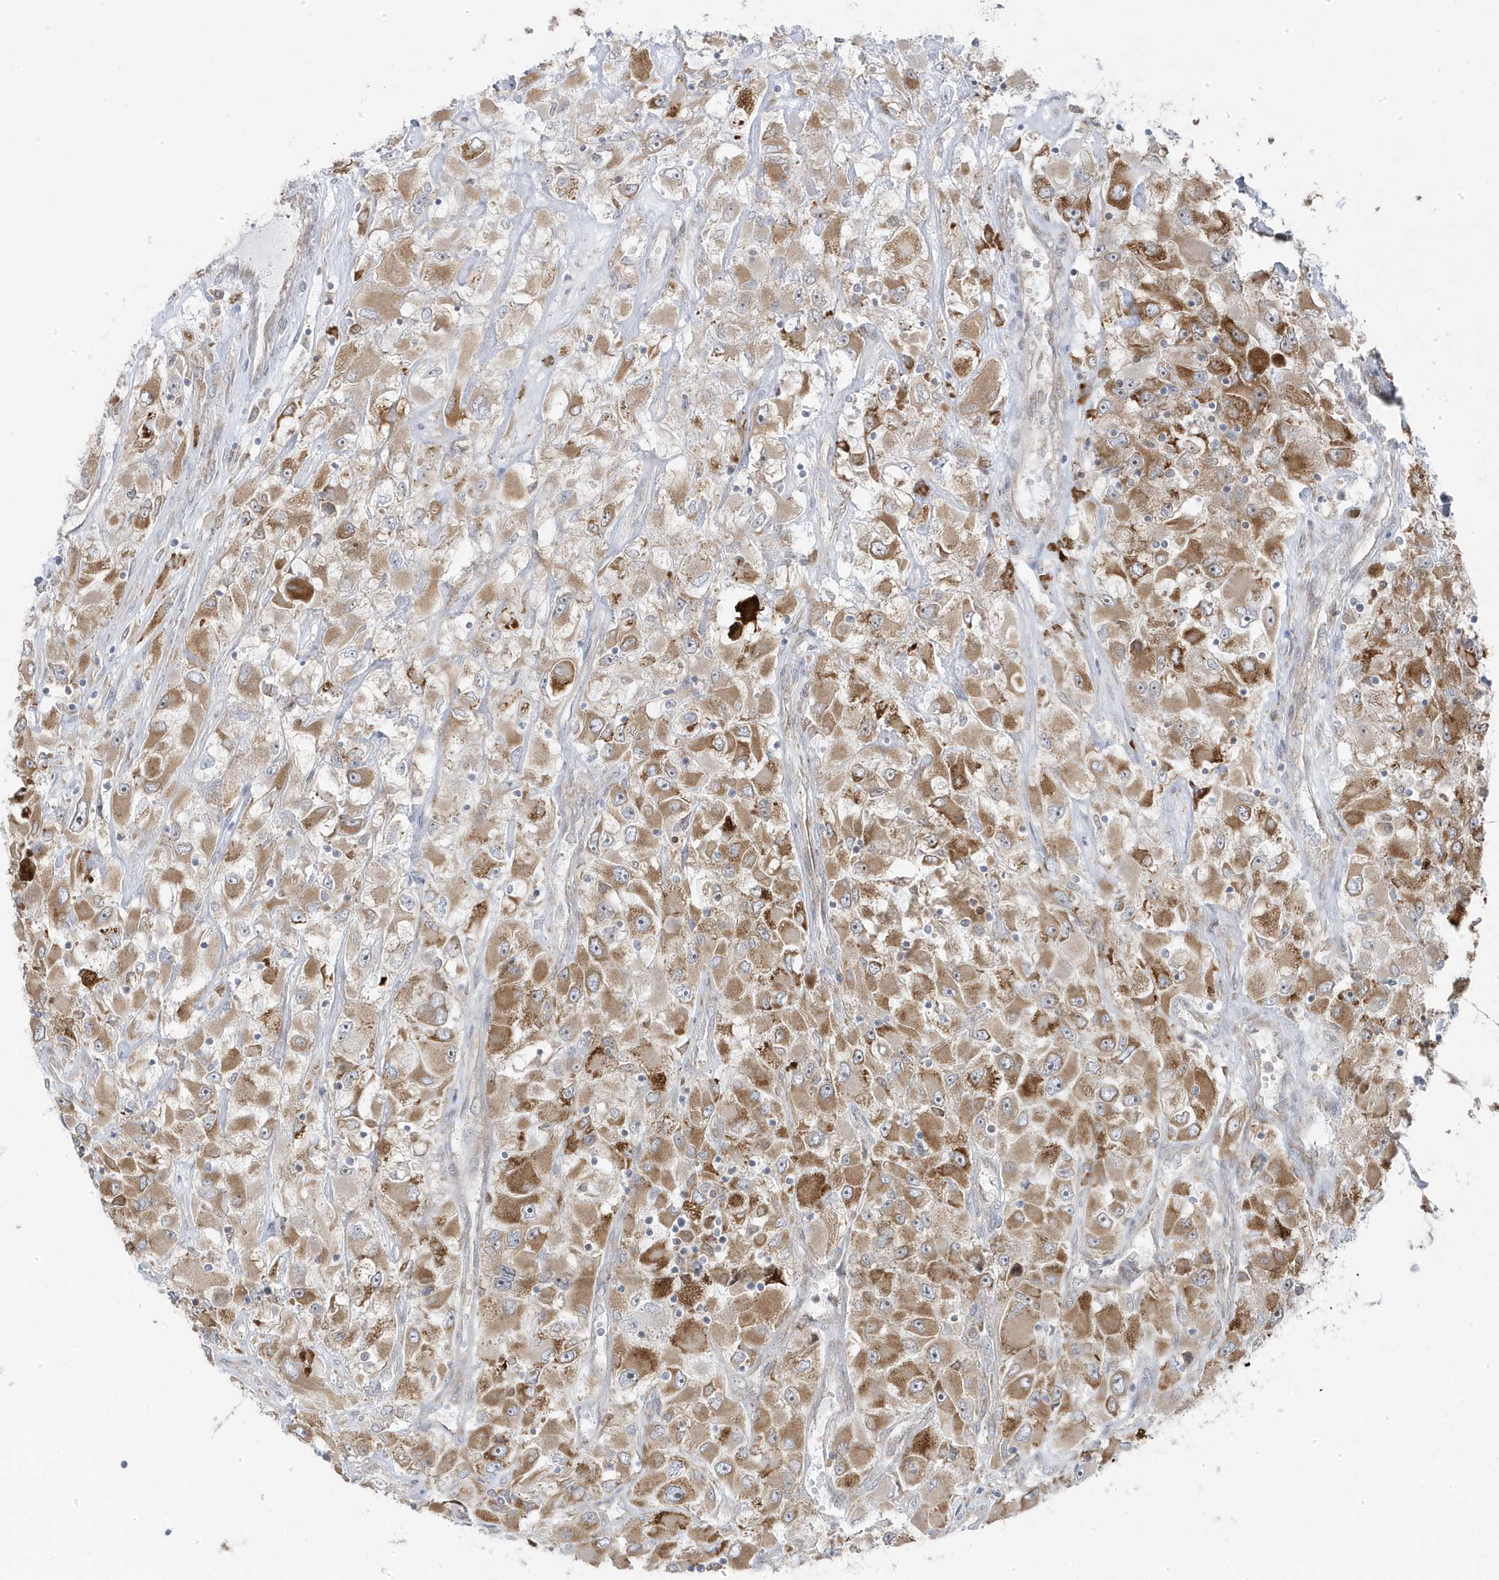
{"staining": {"intensity": "strong", "quantity": "25%-75%", "location": "cytoplasmic/membranous"}, "tissue": "renal cancer", "cell_type": "Tumor cells", "image_type": "cancer", "snomed": [{"axis": "morphology", "description": "Adenocarcinoma, NOS"}, {"axis": "topography", "description": "Kidney"}], "caption": "DAB (3,3'-diaminobenzidine) immunohistochemical staining of renal adenocarcinoma demonstrates strong cytoplasmic/membranous protein staining in approximately 25%-75% of tumor cells.", "gene": "ZNF654", "patient": {"sex": "female", "age": 52}}